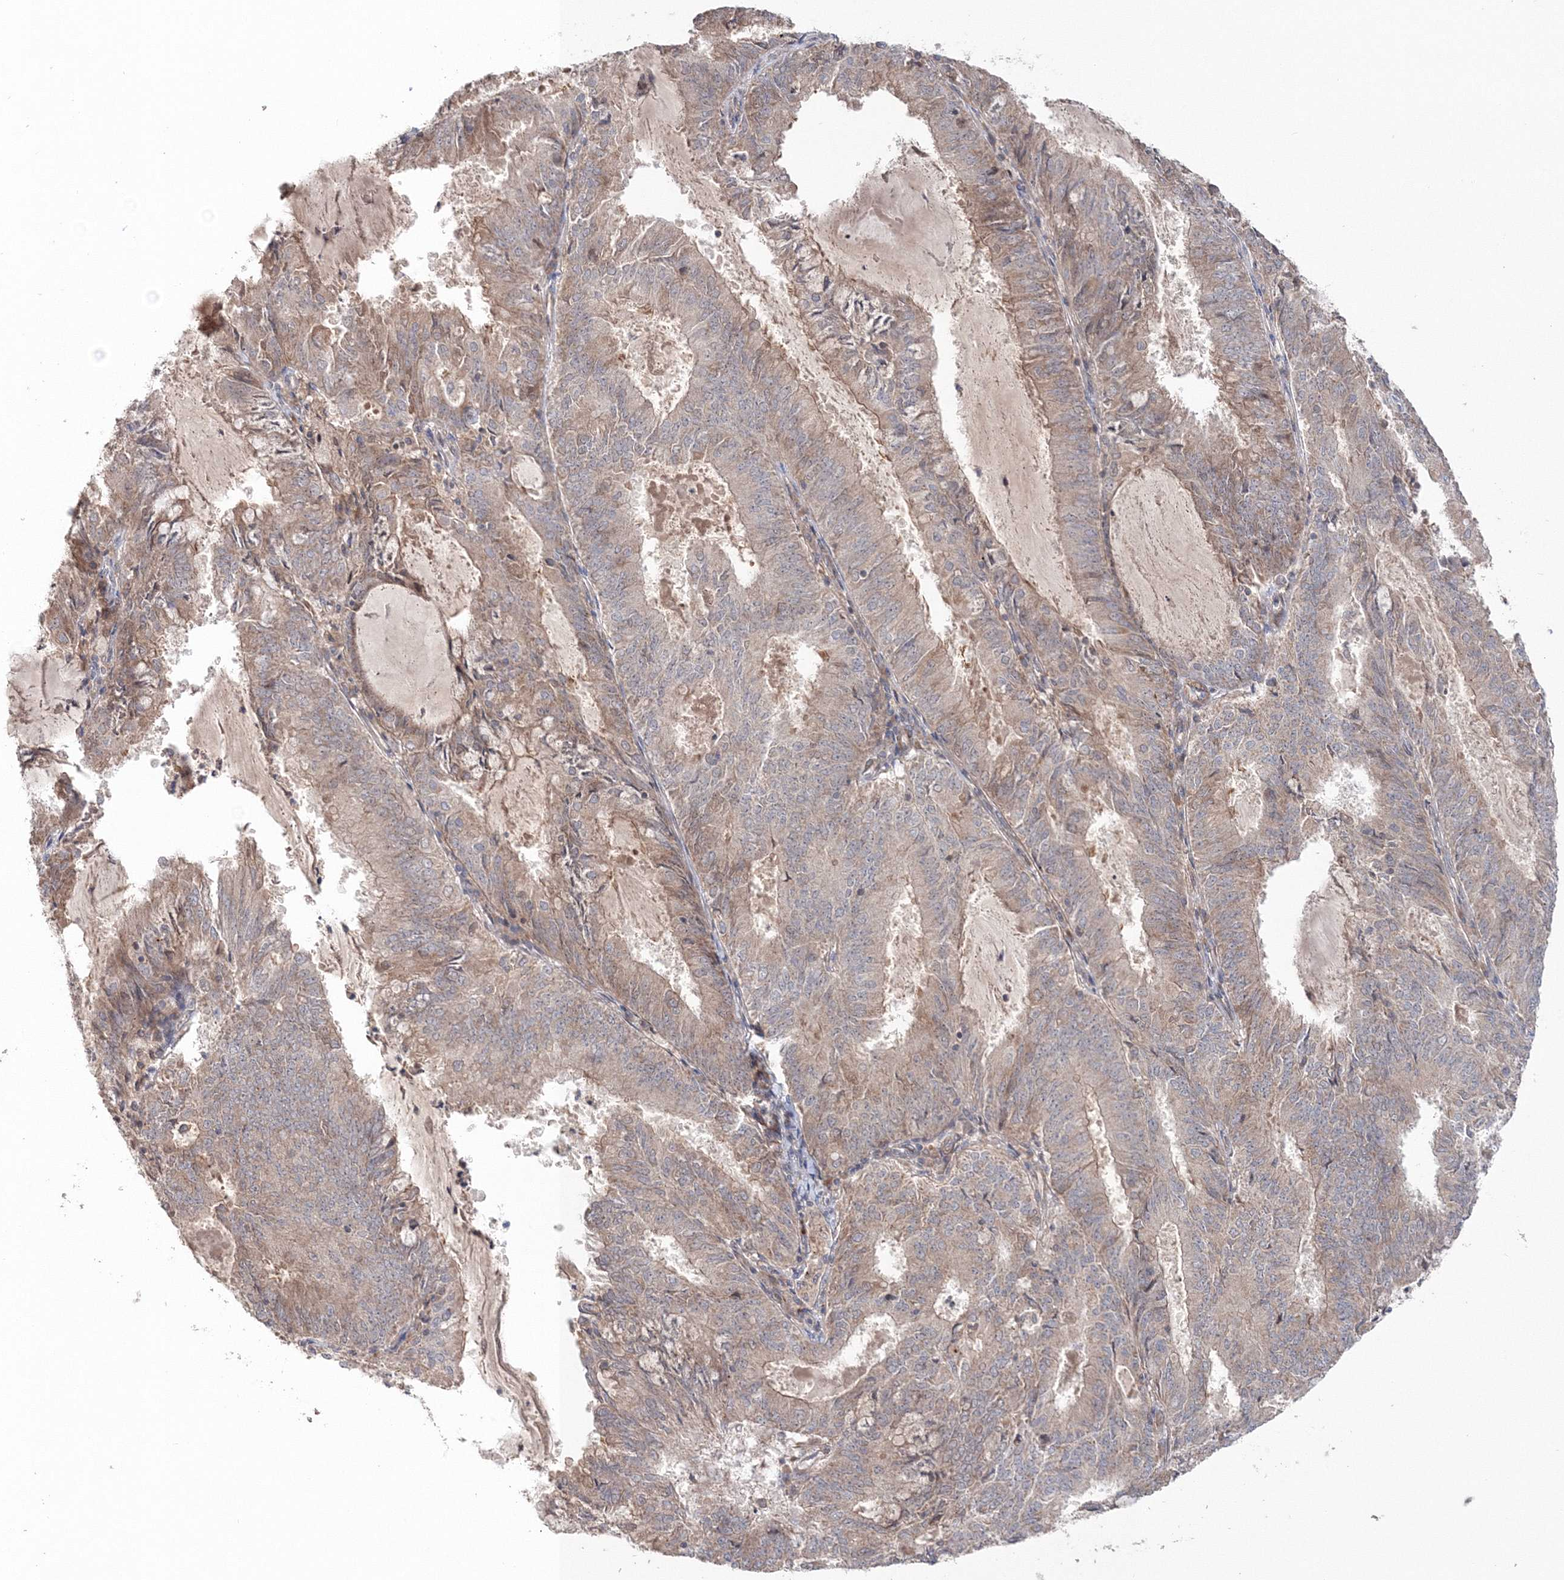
{"staining": {"intensity": "weak", "quantity": "25%-75%", "location": "cytoplasmic/membranous"}, "tissue": "endometrial cancer", "cell_type": "Tumor cells", "image_type": "cancer", "snomed": [{"axis": "morphology", "description": "Adenocarcinoma, NOS"}, {"axis": "topography", "description": "Endometrium"}], "caption": "High-magnification brightfield microscopy of adenocarcinoma (endometrial) stained with DAB (brown) and counterstained with hematoxylin (blue). tumor cells exhibit weak cytoplasmic/membranous expression is present in about25%-75% of cells. (DAB (3,3'-diaminobenzidine) = brown stain, brightfield microscopy at high magnification).", "gene": "NOA1", "patient": {"sex": "female", "age": 57}}